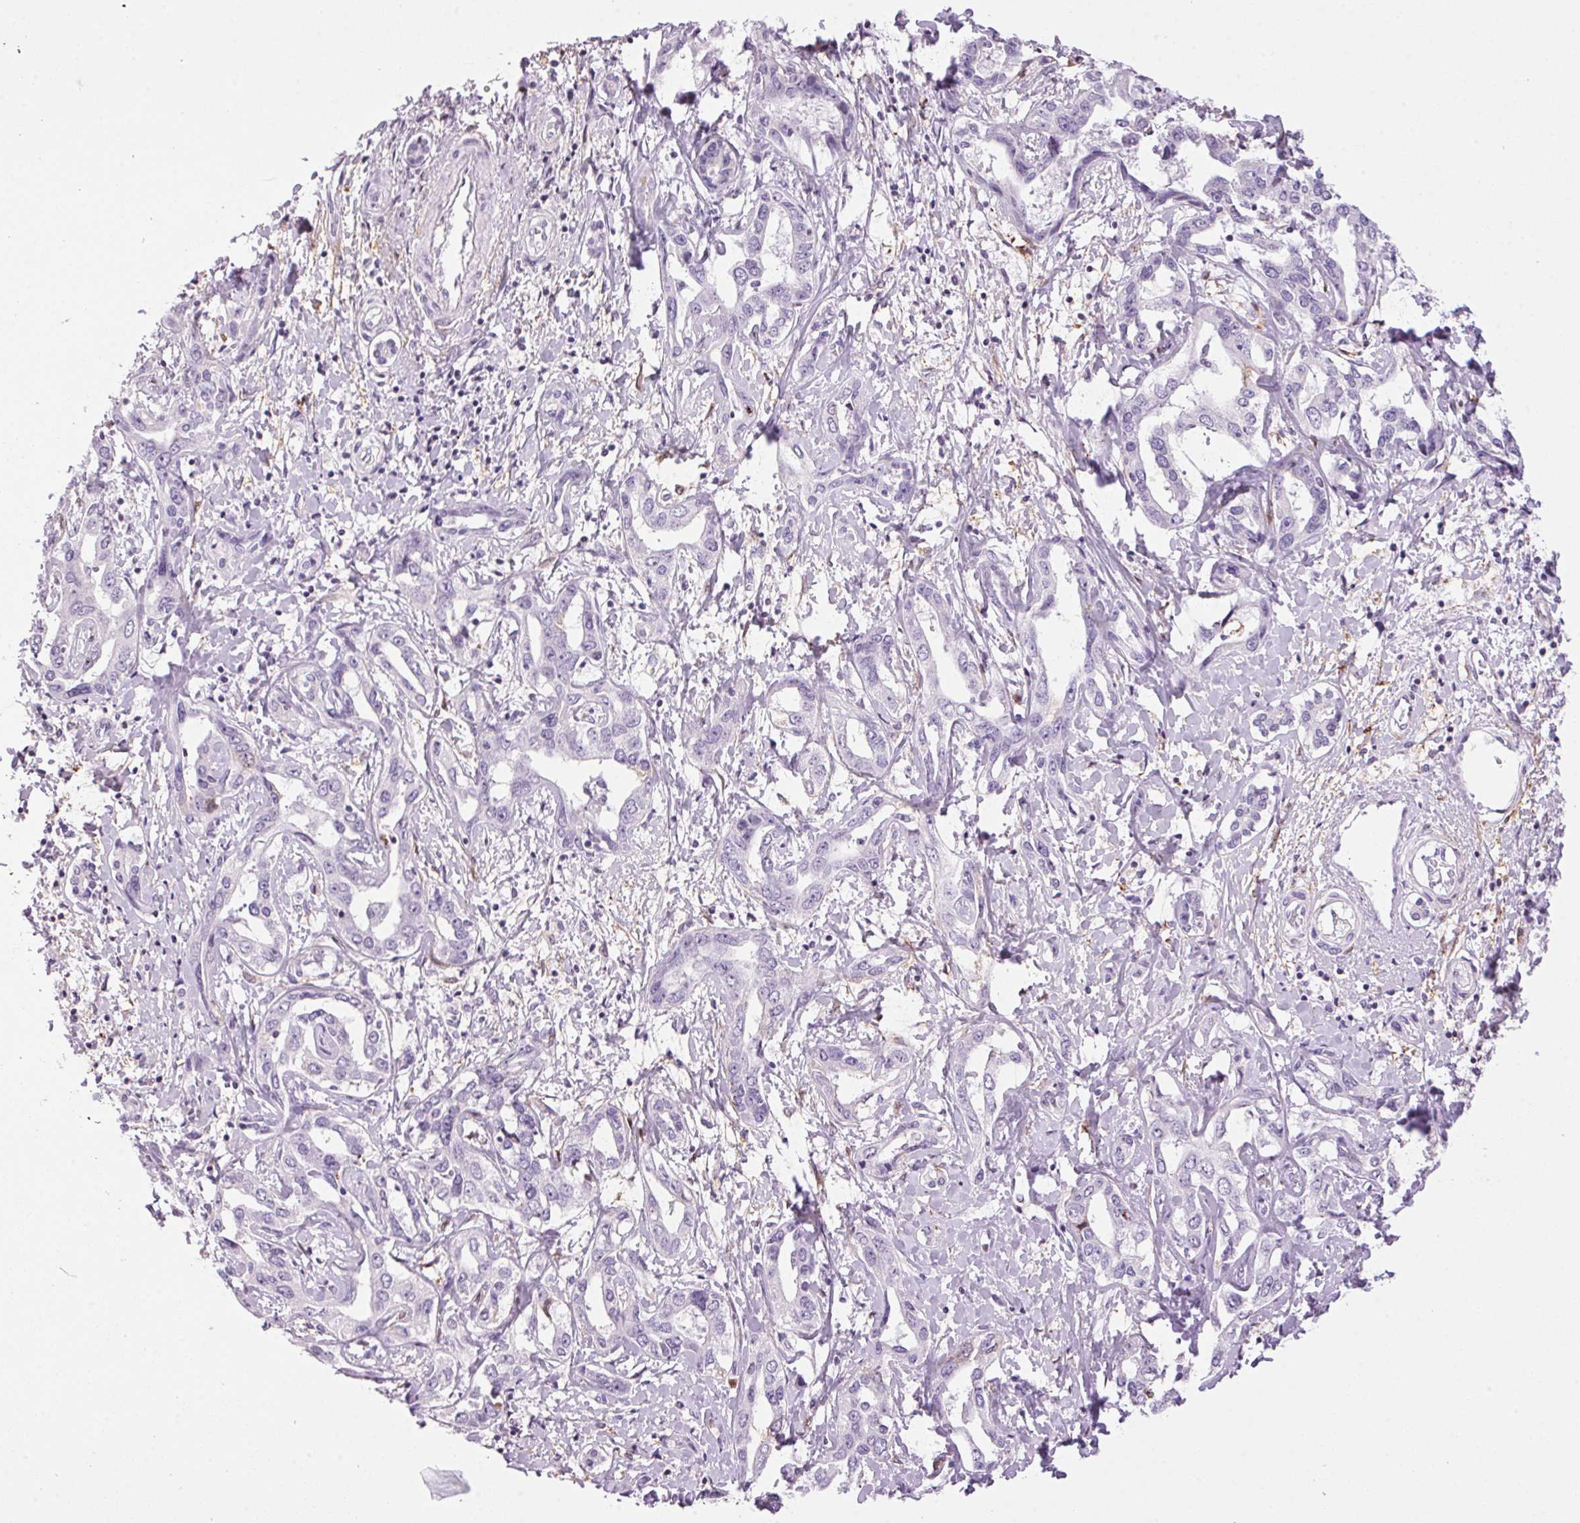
{"staining": {"intensity": "negative", "quantity": "none", "location": "none"}, "tissue": "liver cancer", "cell_type": "Tumor cells", "image_type": "cancer", "snomed": [{"axis": "morphology", "description": "Cholangiocarcinoma"}, {"axis": "topography", "description": "Liver"}], "caption": "A high-resolution micrograph shows immunohistochemistry staining of liver cancer (cholangiocarcinoma), which displays no significant positivity in tumor cells.", "gene": "TMEM88B", "patient": {"sex": "male", "age": 59}}